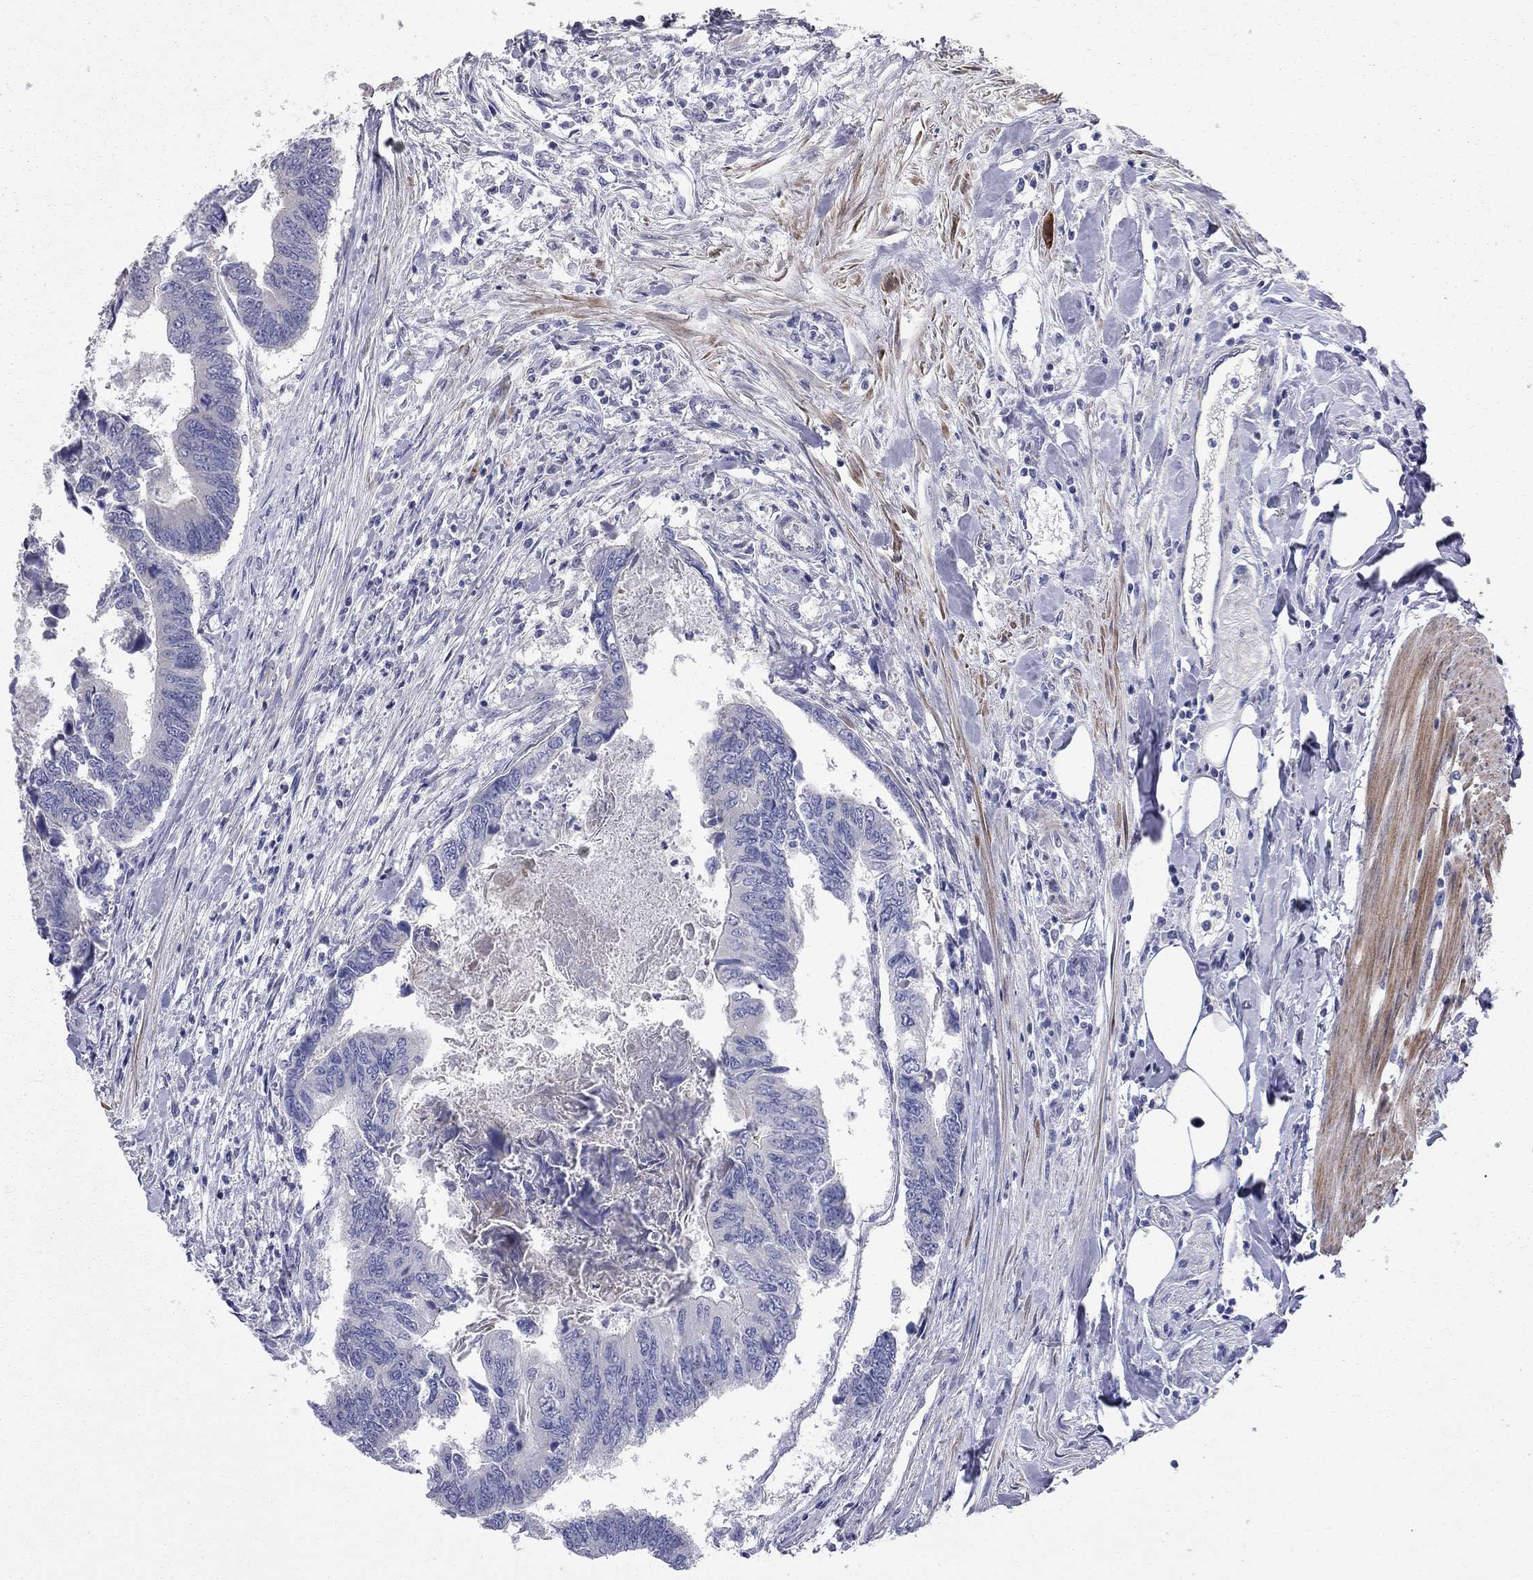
{"staining": {"intensity": "negative", "quantity": "none", "location": "none"}, "tissue": "colorectal cancer", "cell_type": "Tumor cells", "image_type": "cancer", "snomed": [{"axis": "morphology", "description": "Adenocarcinoma, NOS"}, {"axis": "topography", "description": "Colon"}], "caption": "A high-resolution image shows immunohistochemistry (IHC) staining of adenocarcinoma (colorectal), which demonstrates no significant expression in tumor cells.", "gene": "KANSL1L", "patient": {"sex": "female", "age": 65}}